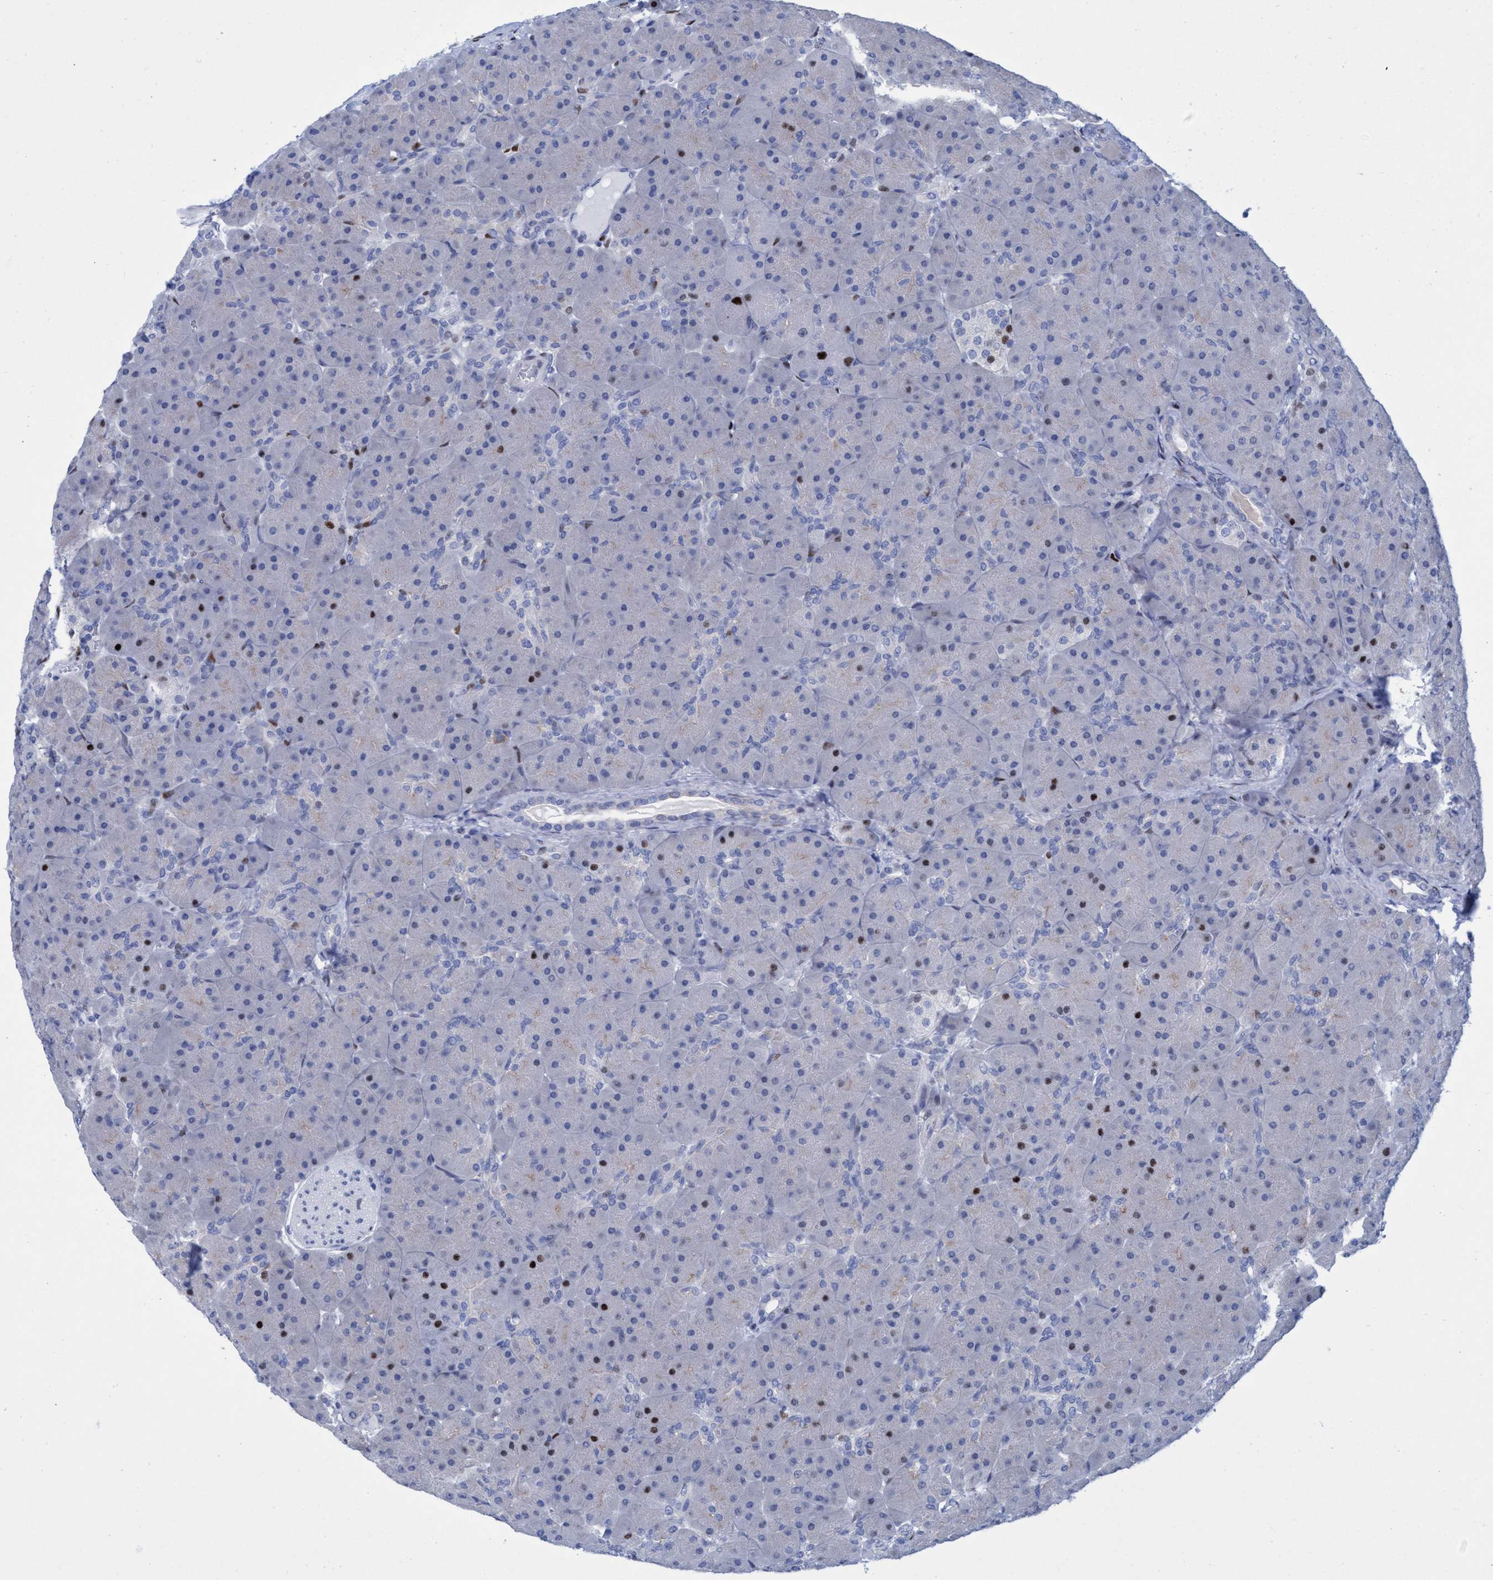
{"staining": {"intensity": "strong", "quantity": "<25%", "location": "nuclear"}, "tissue": "pancreas", "cell_type": "Exocrine glandular cells", "image_type": "normal", "snomed": [{"axis": "morphology", "description": "Normal tissue, NOS"}, {"axis": "topography", "description": "Pancreas"}], "caption": "Strong nuclear protein staining is identified in approximately <25% of exocrine glandular cells in pancreas.", "gene": "R3HCC1", "patient": {"sex": "male", "age": 66}}